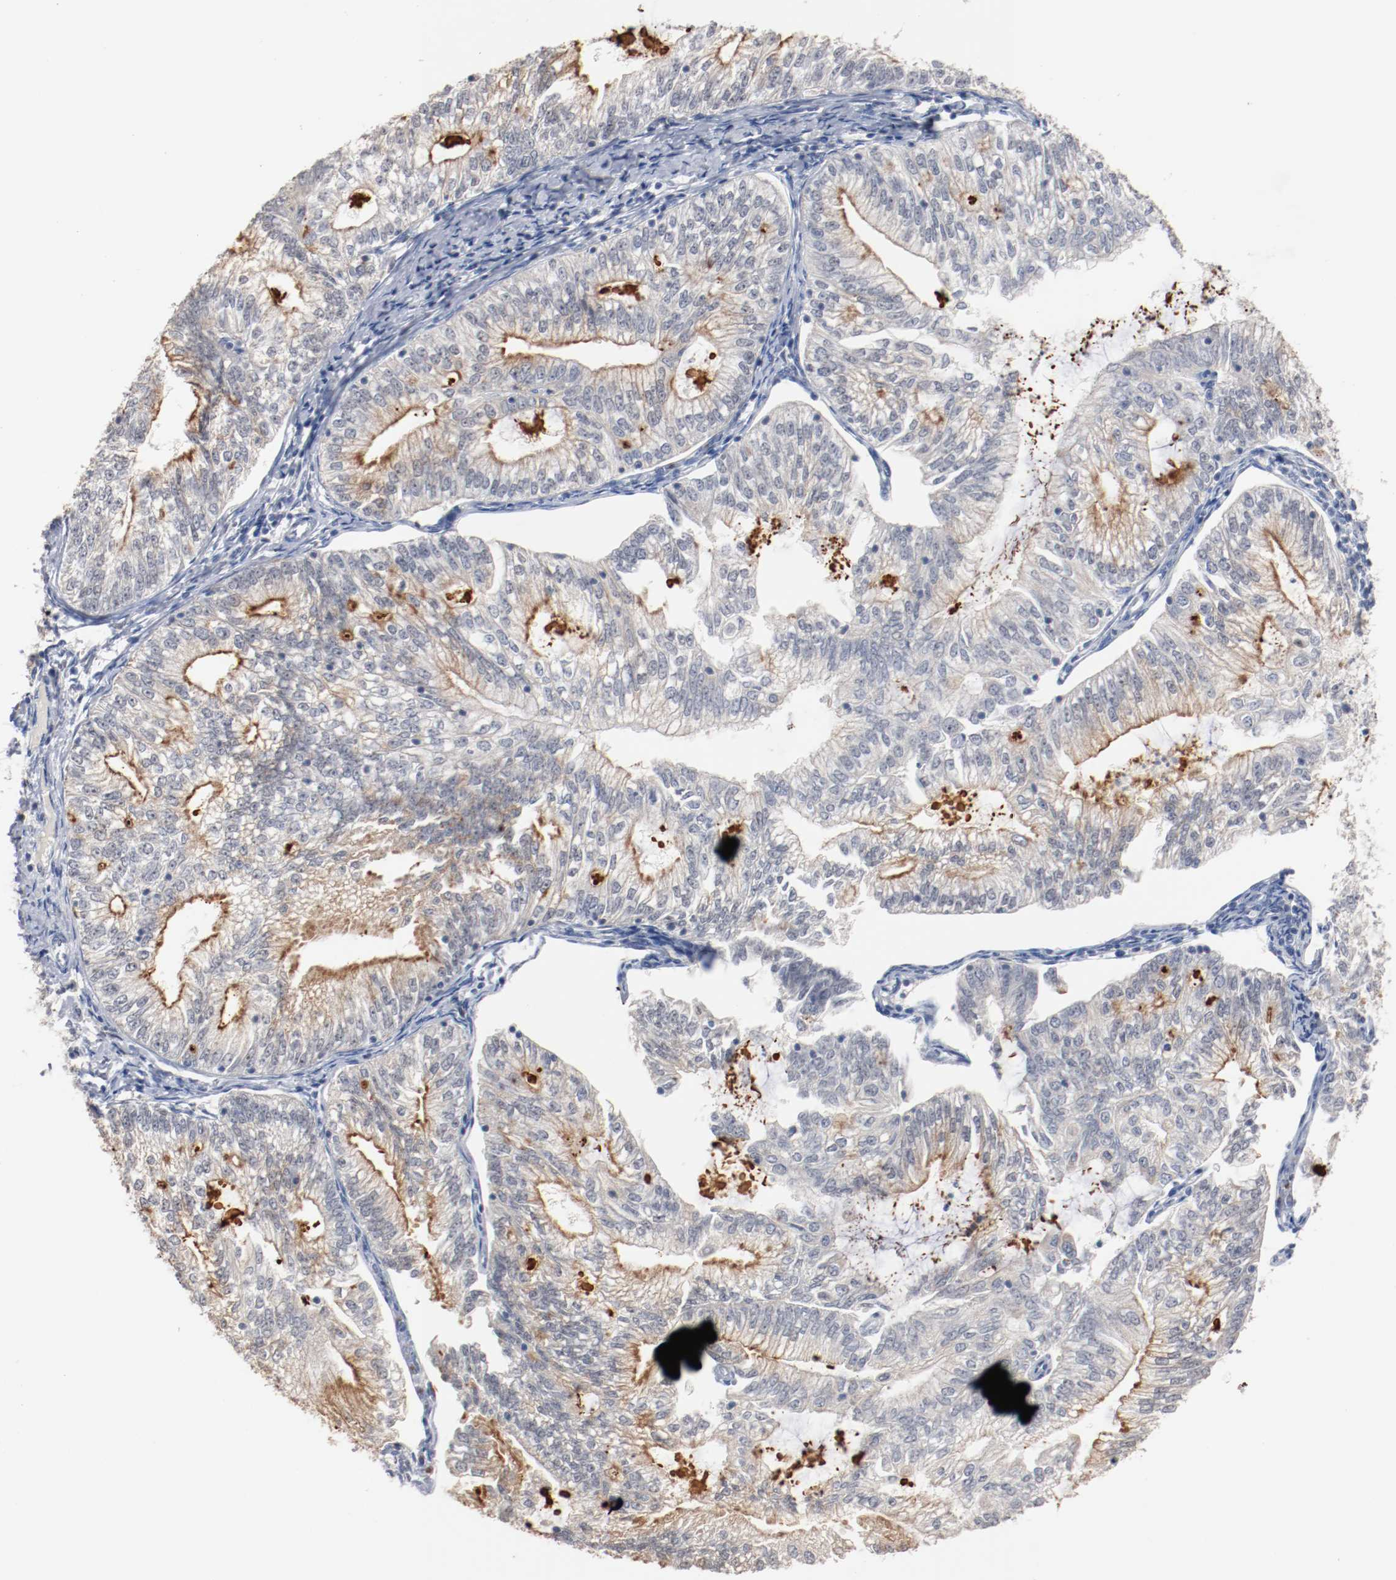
{"staining": {"intensity": "moderate", "quantity": "<25%", "location": "cytoplasmic/membranous"}, "tissue": "endometrial cancer", "cell_type": "Tumor cells", "image_type": "cancer", "snomed": [{"axis": "morphology", "description": "Adenocarcinoma, NOS"}, {"axis": "topography", "description": "Endometrium"}], "caption": "This photomicrograph shows endometrial cancer (adenocarcinoma) stained with IHC to label a protein in brown. The cytoplasmic/membranous of tumor cells show moderate positivity for the protein. Nuclei are counter-stained blue.", "gene": "ERICH1", "patient": {"sex": "female", "age": 69}}